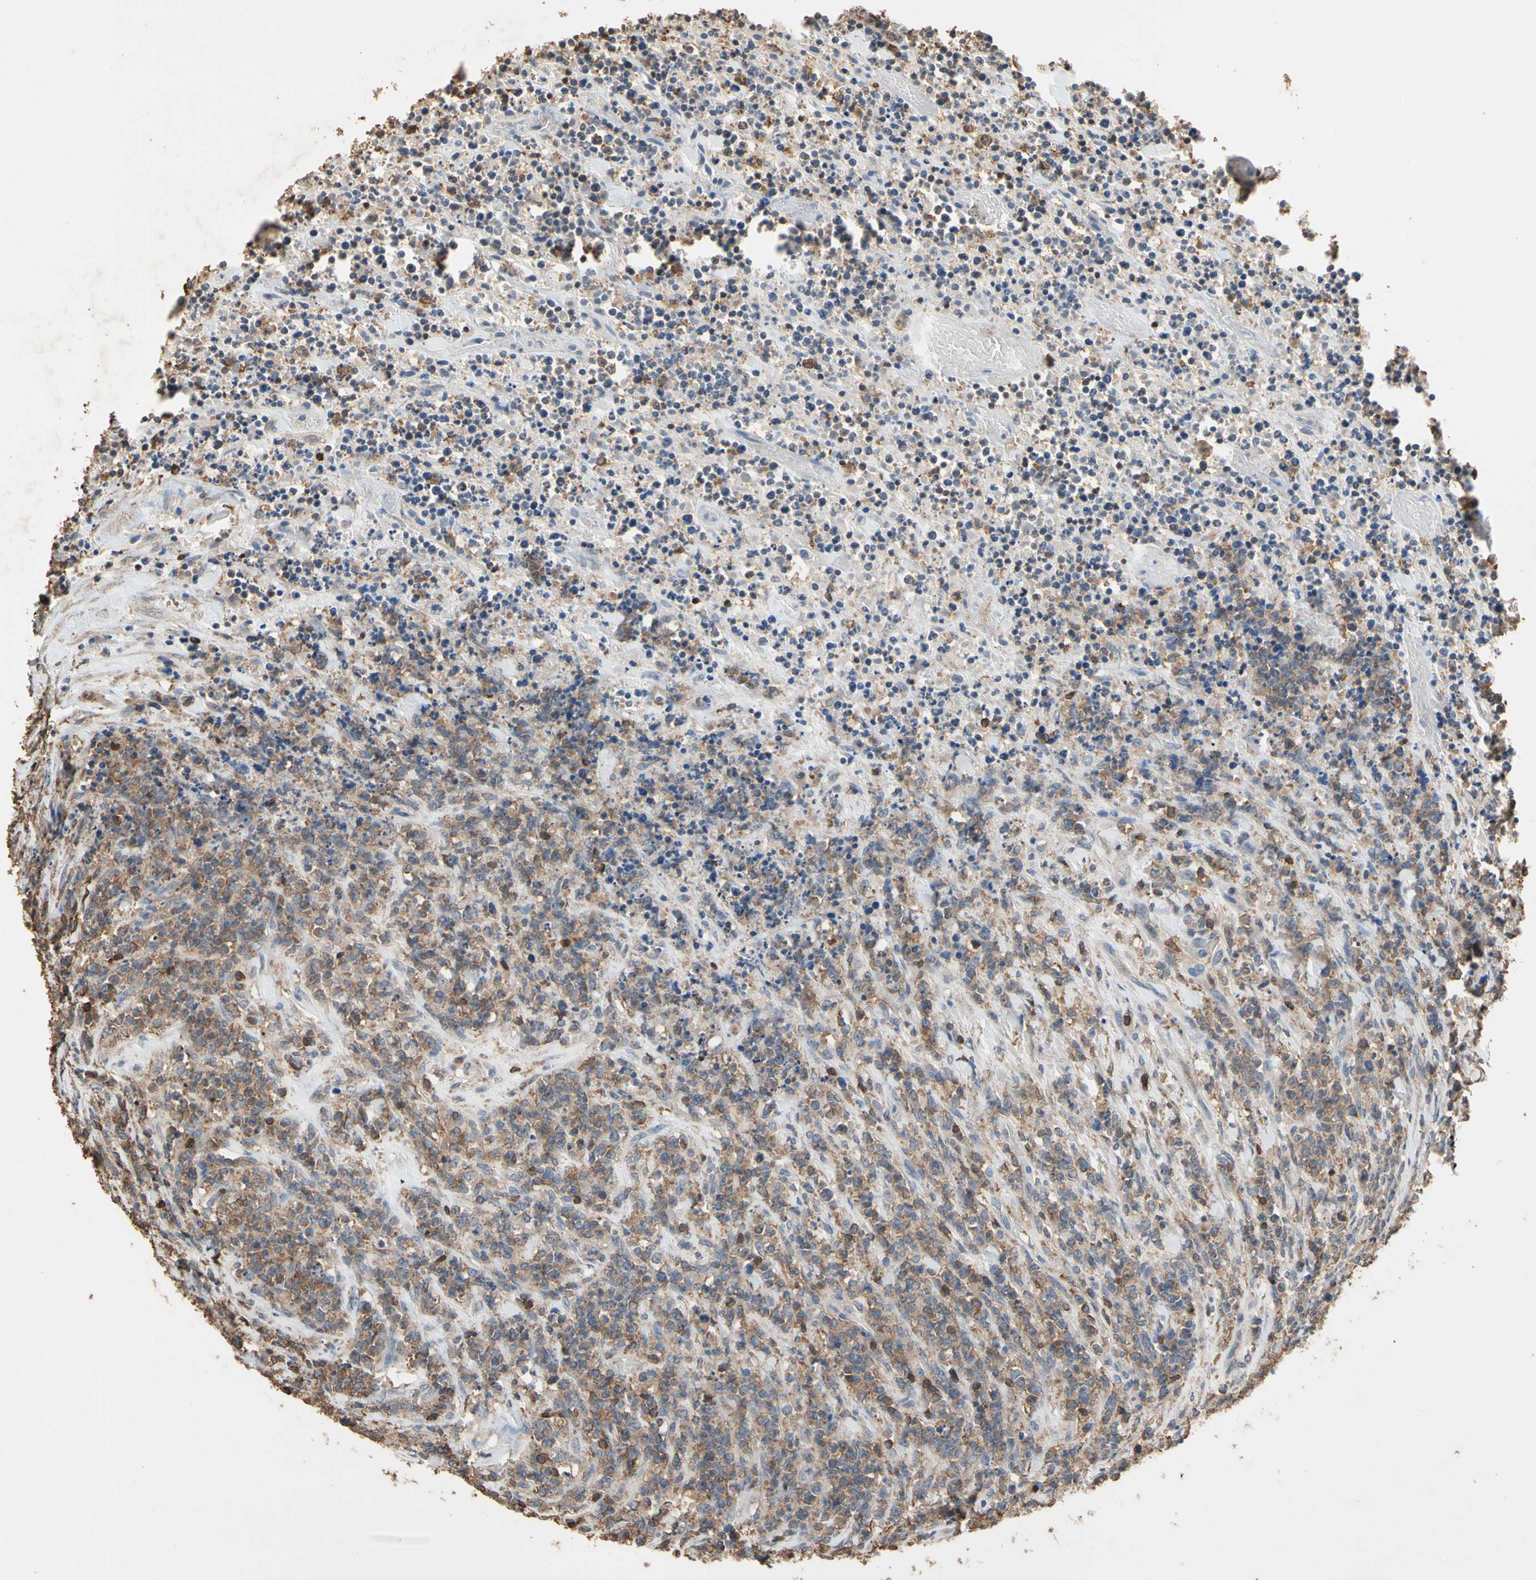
{"staining": {"intensity": "moderate", "quantity": ">75%", "location": "cytoplasmic/membranous"}, "tissue": "lymphoma", "cell_type": "Tumor cells", "image_type": "cancer", "snomed": [{"axis": "morphology", "description": "Malignant lymphoma, non-Hodgkin's type, High grade"}, {"axis": "topography", "description": "Soft tissue"}], "caption": "A medium amount of moderate cytoplasmic/membranous expression is appreciated in approximately >75% of tumor cells in high-grade malignant lymphoma, non-Hodgkin's type tissue. Ihc stains the protein of interest in brown and the nuclei are stained blue.", "gene": "MAP3K10", "patient": {"sex": "male", "age": 18}}